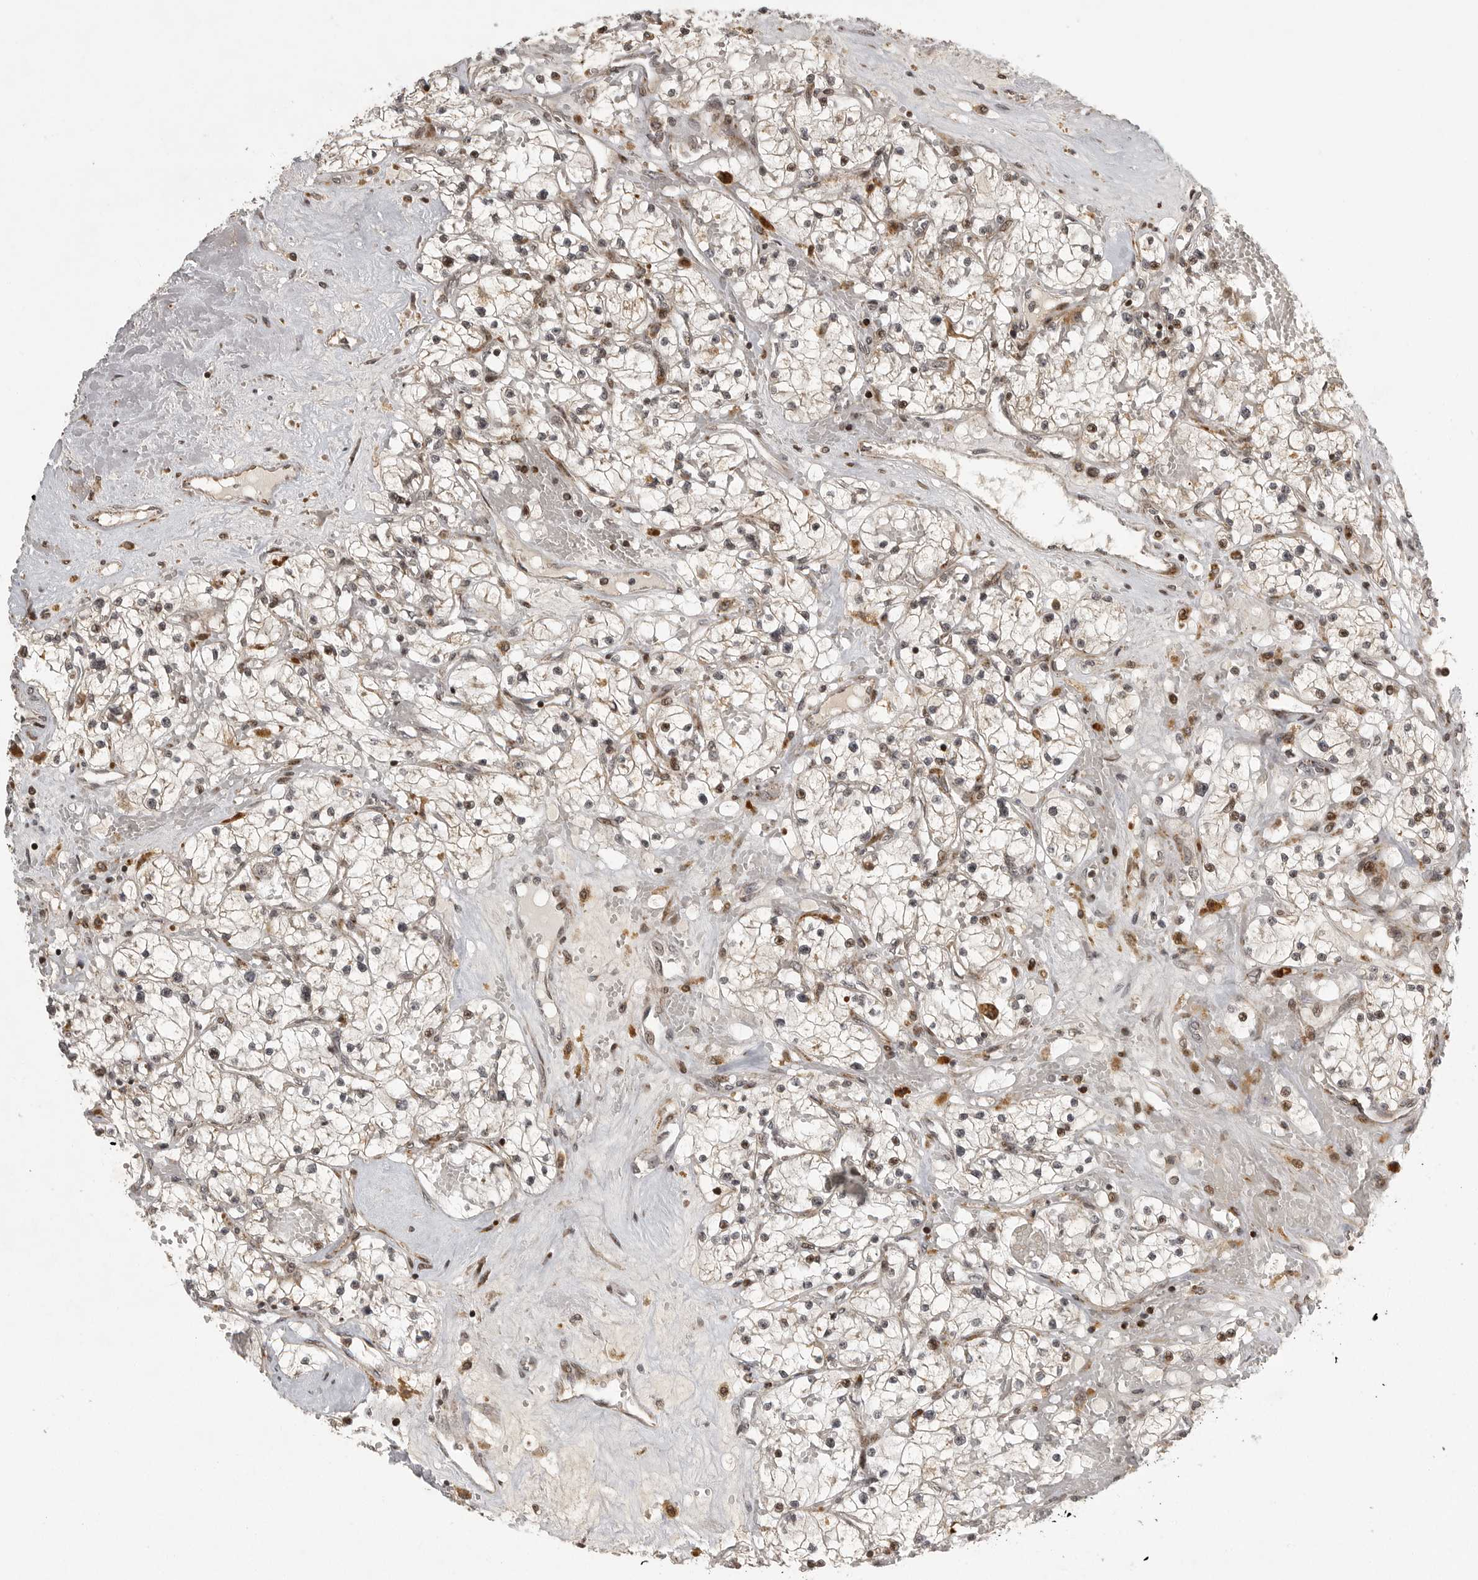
{"staining": {"intensity": "moderate", "quantity": "<25%", "location": "nuclear"}, "tissue": "renal cancer", "cell_type": "Tumor cells", "image_type": "cancer", "snomed": [{"axis": "morphology", "description": "Normal tissue, NOS"}, {"axis": "morphology", "description": "Adenocarcinoma, NOS"}, {"axis": "topography", "description": "Kidney"}], "caption": "Immunohistochemistry (IHC) of renal cancer demonstrates low levels of moderate nuclear expression in about <25% of tumor cells. (brown staining indicates protein expression, while blue staining denotes nuclei).", "gene": "NARS2", "patient": {"sex": "male", "age": 68}}